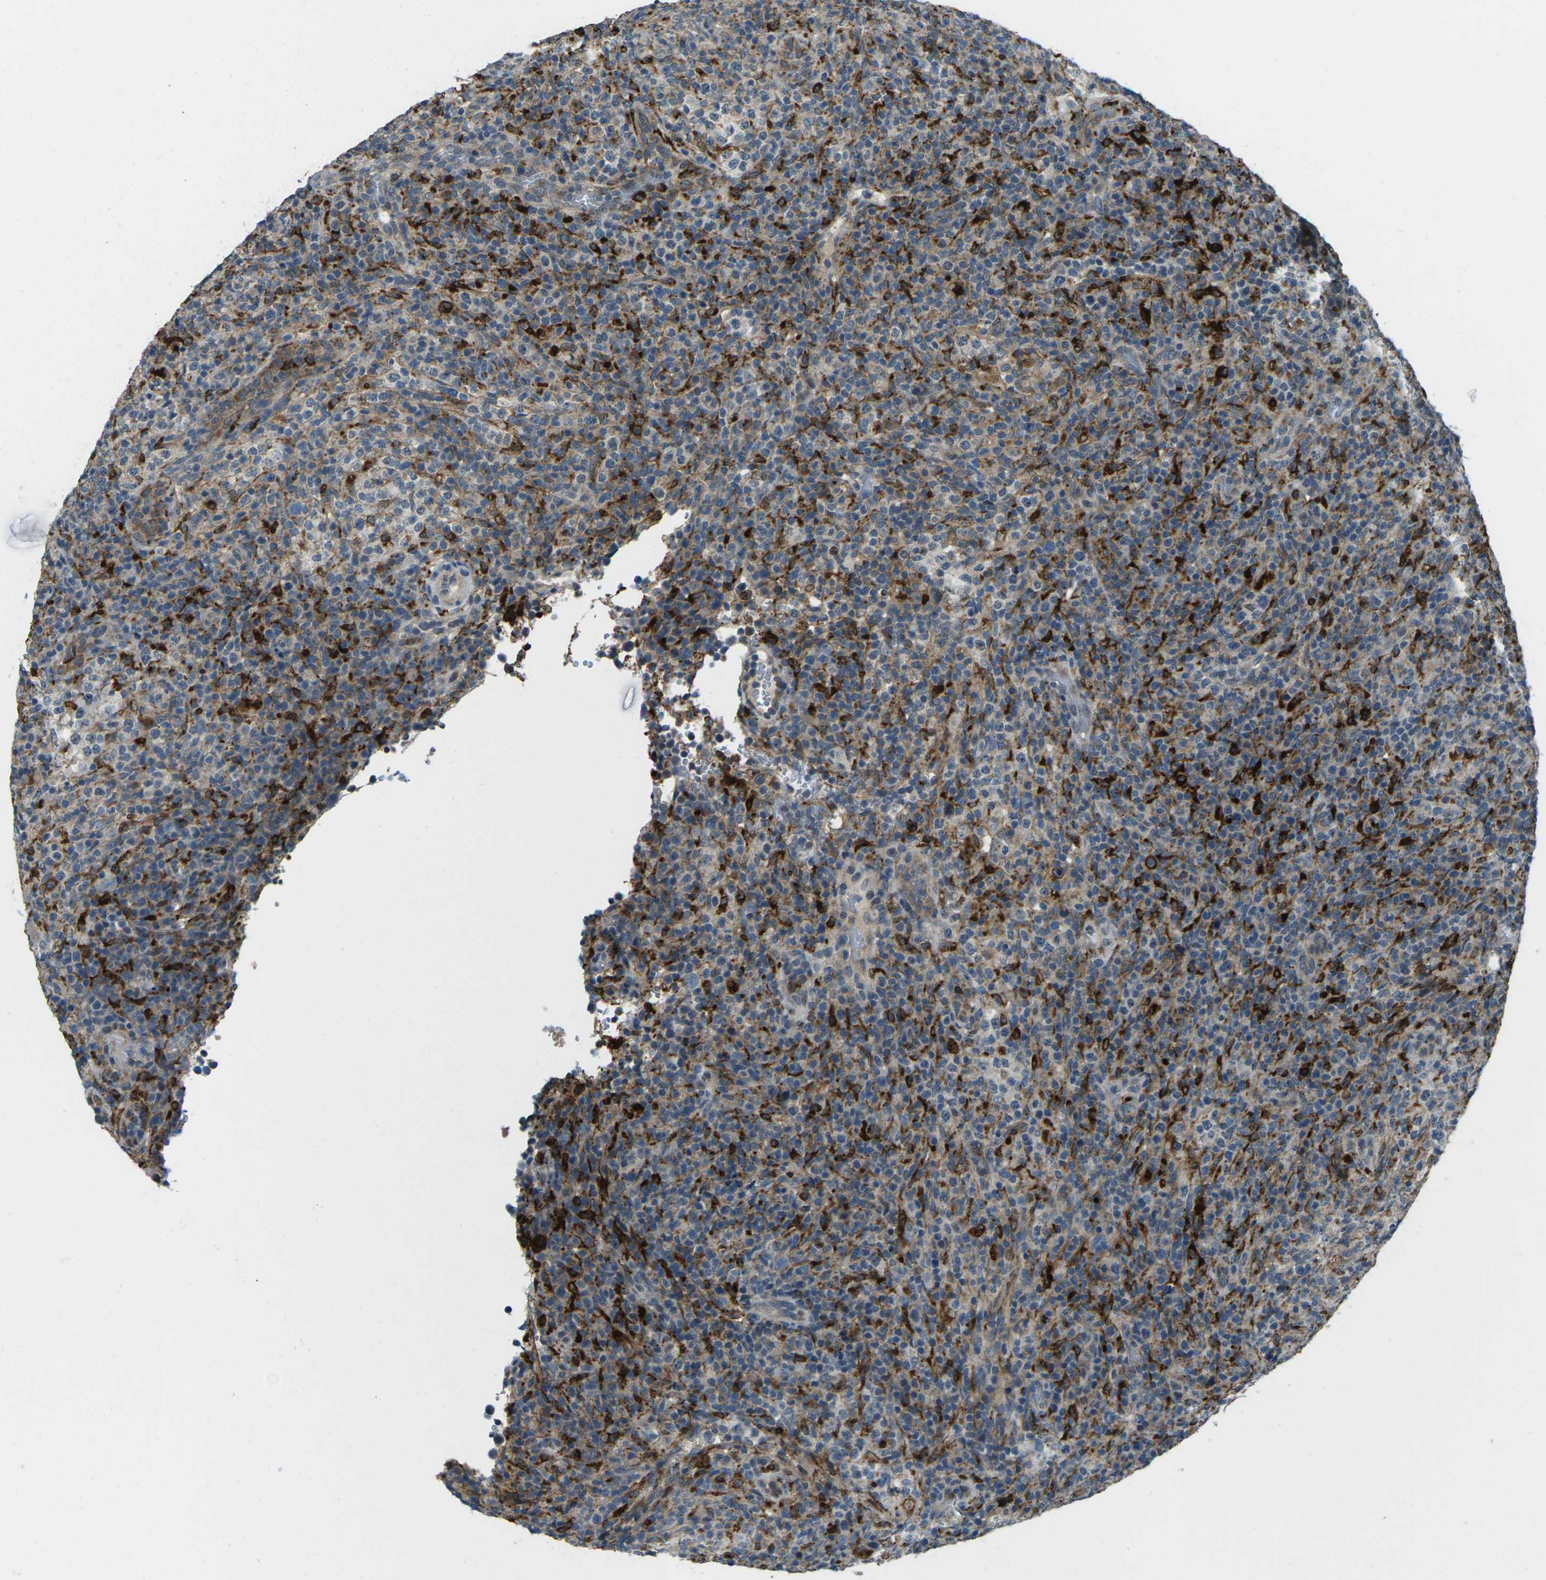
{"staining": {"intensity": "strong", "quantity": "<25%", "location": "cytoplasmic/membranous"}, "tissue": "lymphoma", "cell_type": "Tumor cells", "image_type": "cancer", "snomed": [{"axis": "morphology", "description": "Malignant lymphoma, non-Hodgkin's type, High grade"}, {"axis": "topography", "description": "Lymph node"}], "caption": "A micrograph of human lymphoma stained for a protein exhibits strong cytoplasmic/membranous brown staining in tumor cells.", "gene": "SLC31A2", "patient": {"sex": "female", "age": 76}}